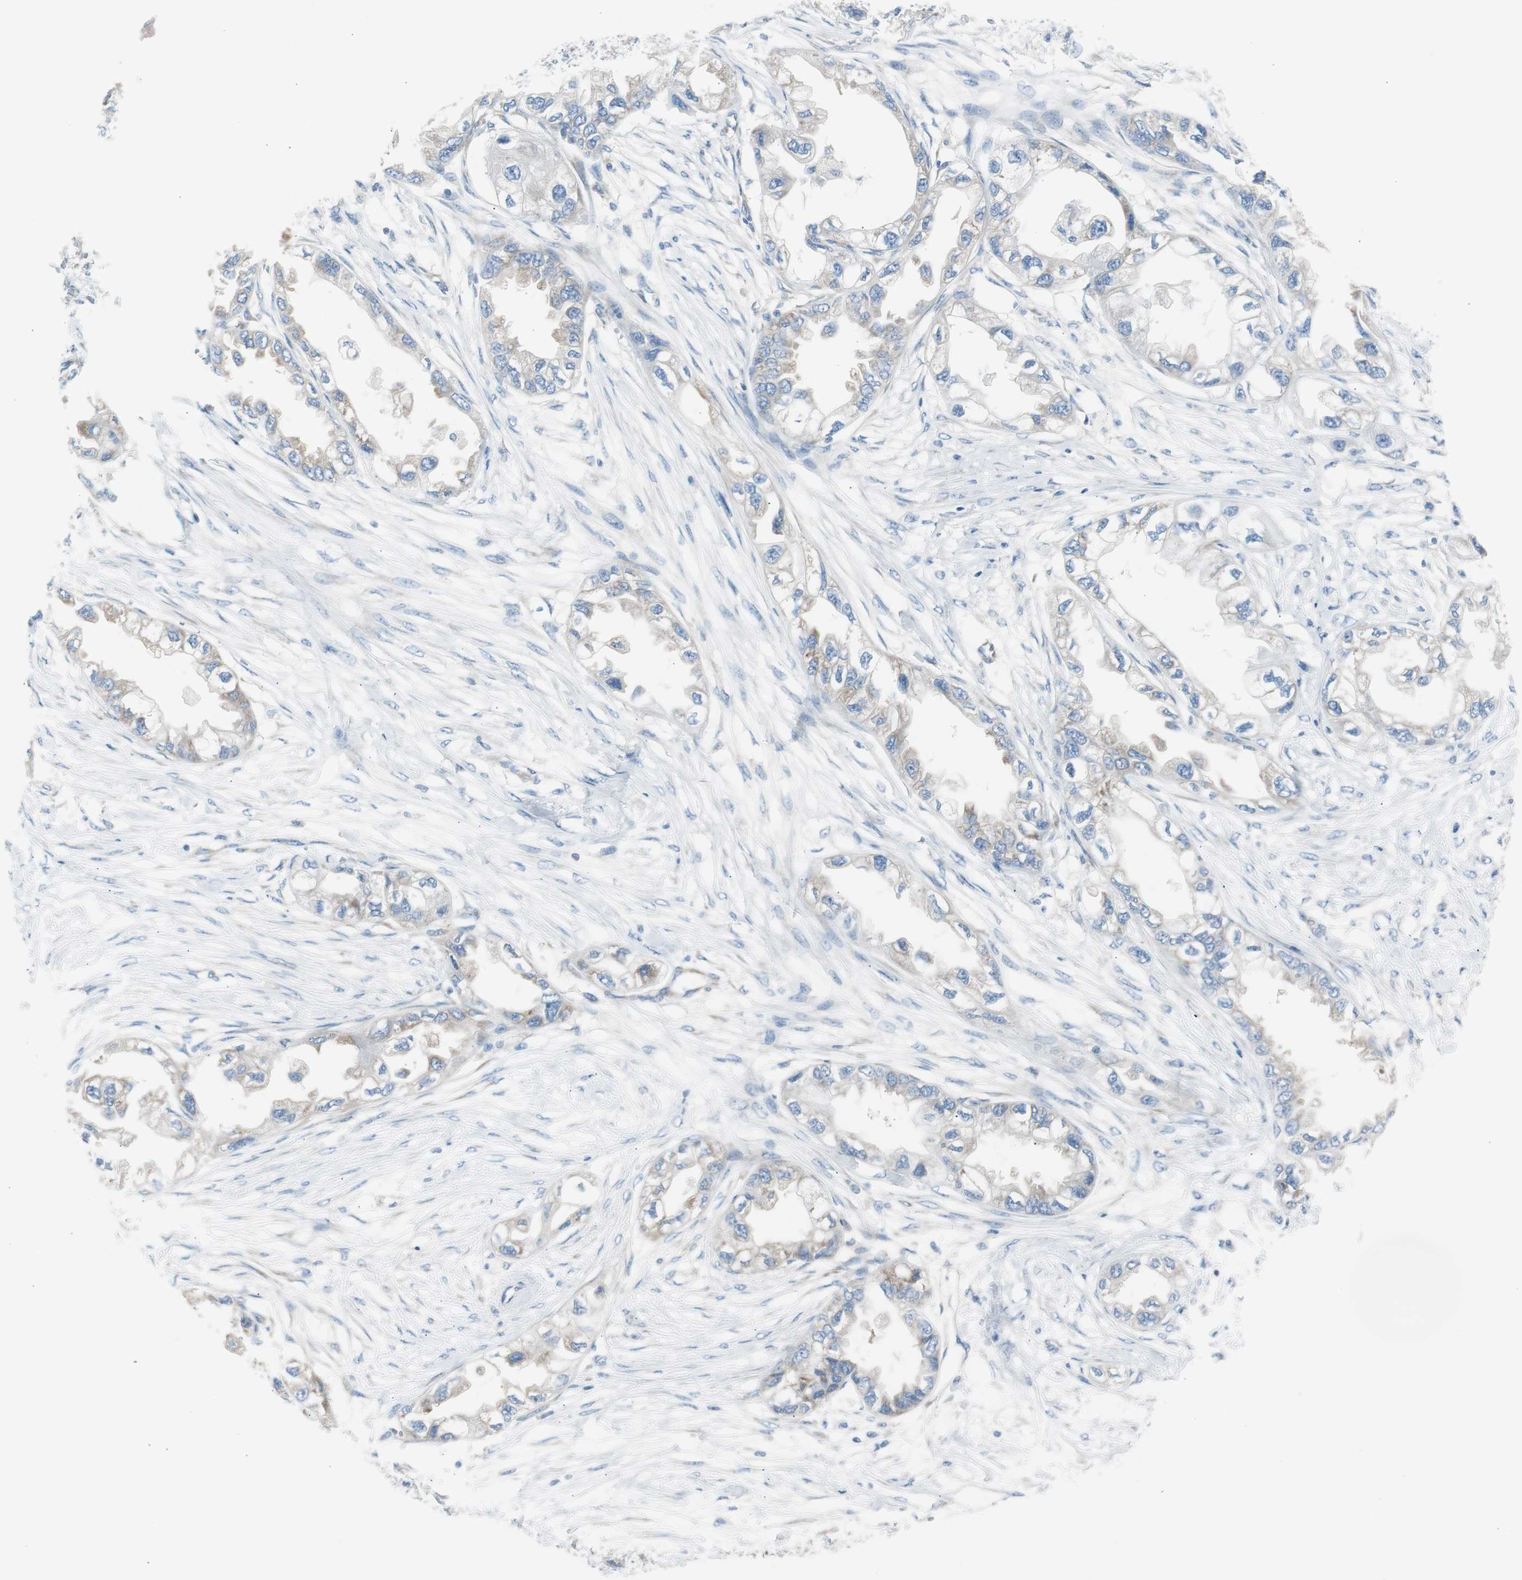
{"staining": {"intensity": "weak", "quantity": ">75%", "location": "cytoplasmic/membranous"}, "tissue": "endometrial cancer", "cell_type": "Tumor cells", "image_type": "cancer", "snomed": [{"axis": "morphology", "description": "Adenocarcinoma, NOS"}, {"axis": "topography", "description": "Endometrium"}], "caption": "There is low levels of weak cytoplasmic/membranous positivity in tumor cells of endometrial adenocarcinoma, as demonstrated by immunohistochemical staining (brown color).", "gene": "RPS12", "patient": {"sex": "female", "age": 67}}